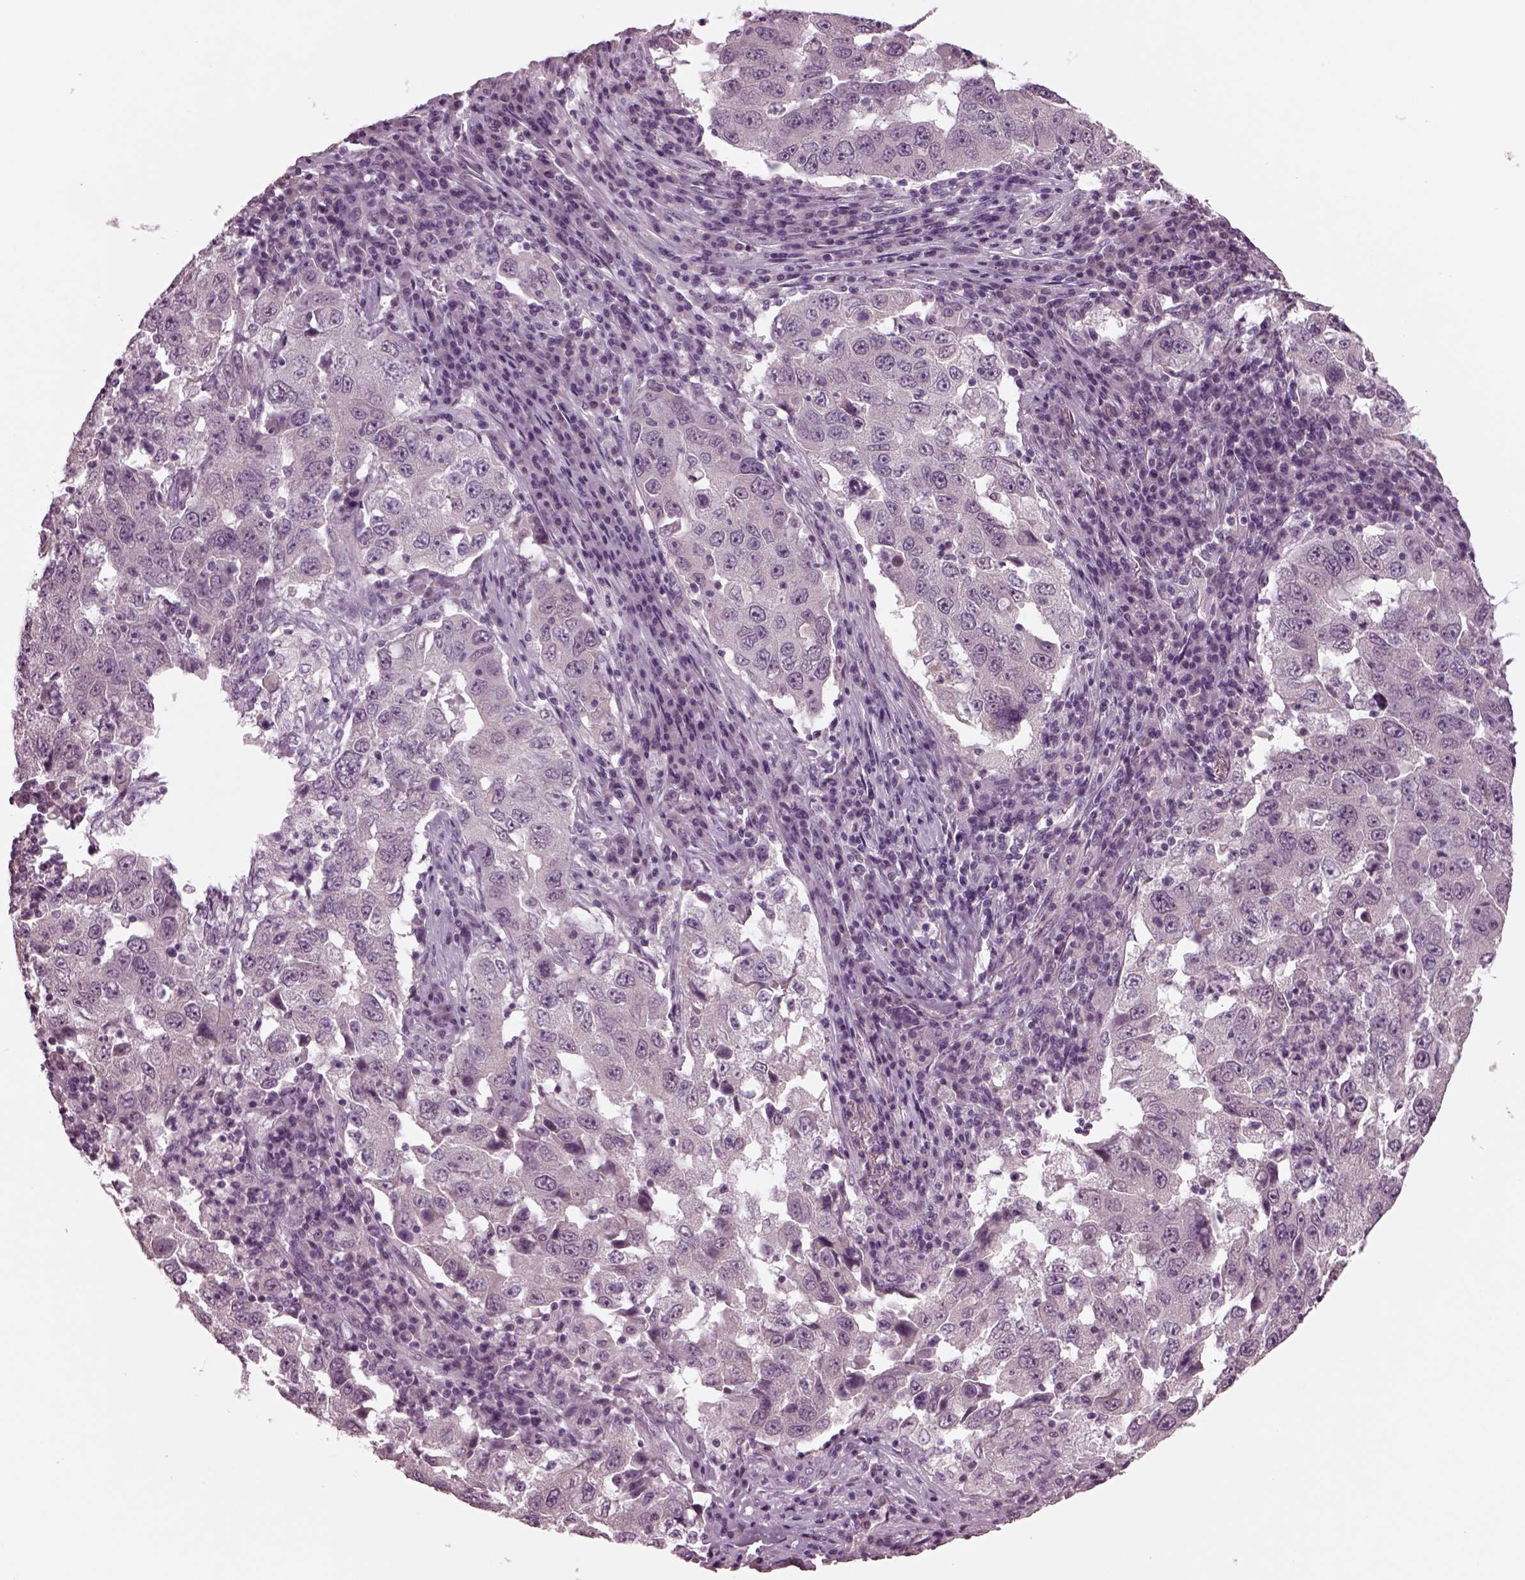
{"staining": {"intensity": "negative", "quantity": "none", "location": "none"}, "tissue": "lung cancer", "cell_type": "Tumor cells", "image_type": "cancer", "snomed": [{"axis": "morphology", "description": "Adenocarcinoma, NOS"}, {"axis": "topography", "description": "Lung"}], "caption": "This is an immunohistochemistry image of human lung cancer (adenocarcinoma). There is no positivity in tumor cells.", "gene": "CLCN4", "patient": {"sex": "male", "age": 73}}